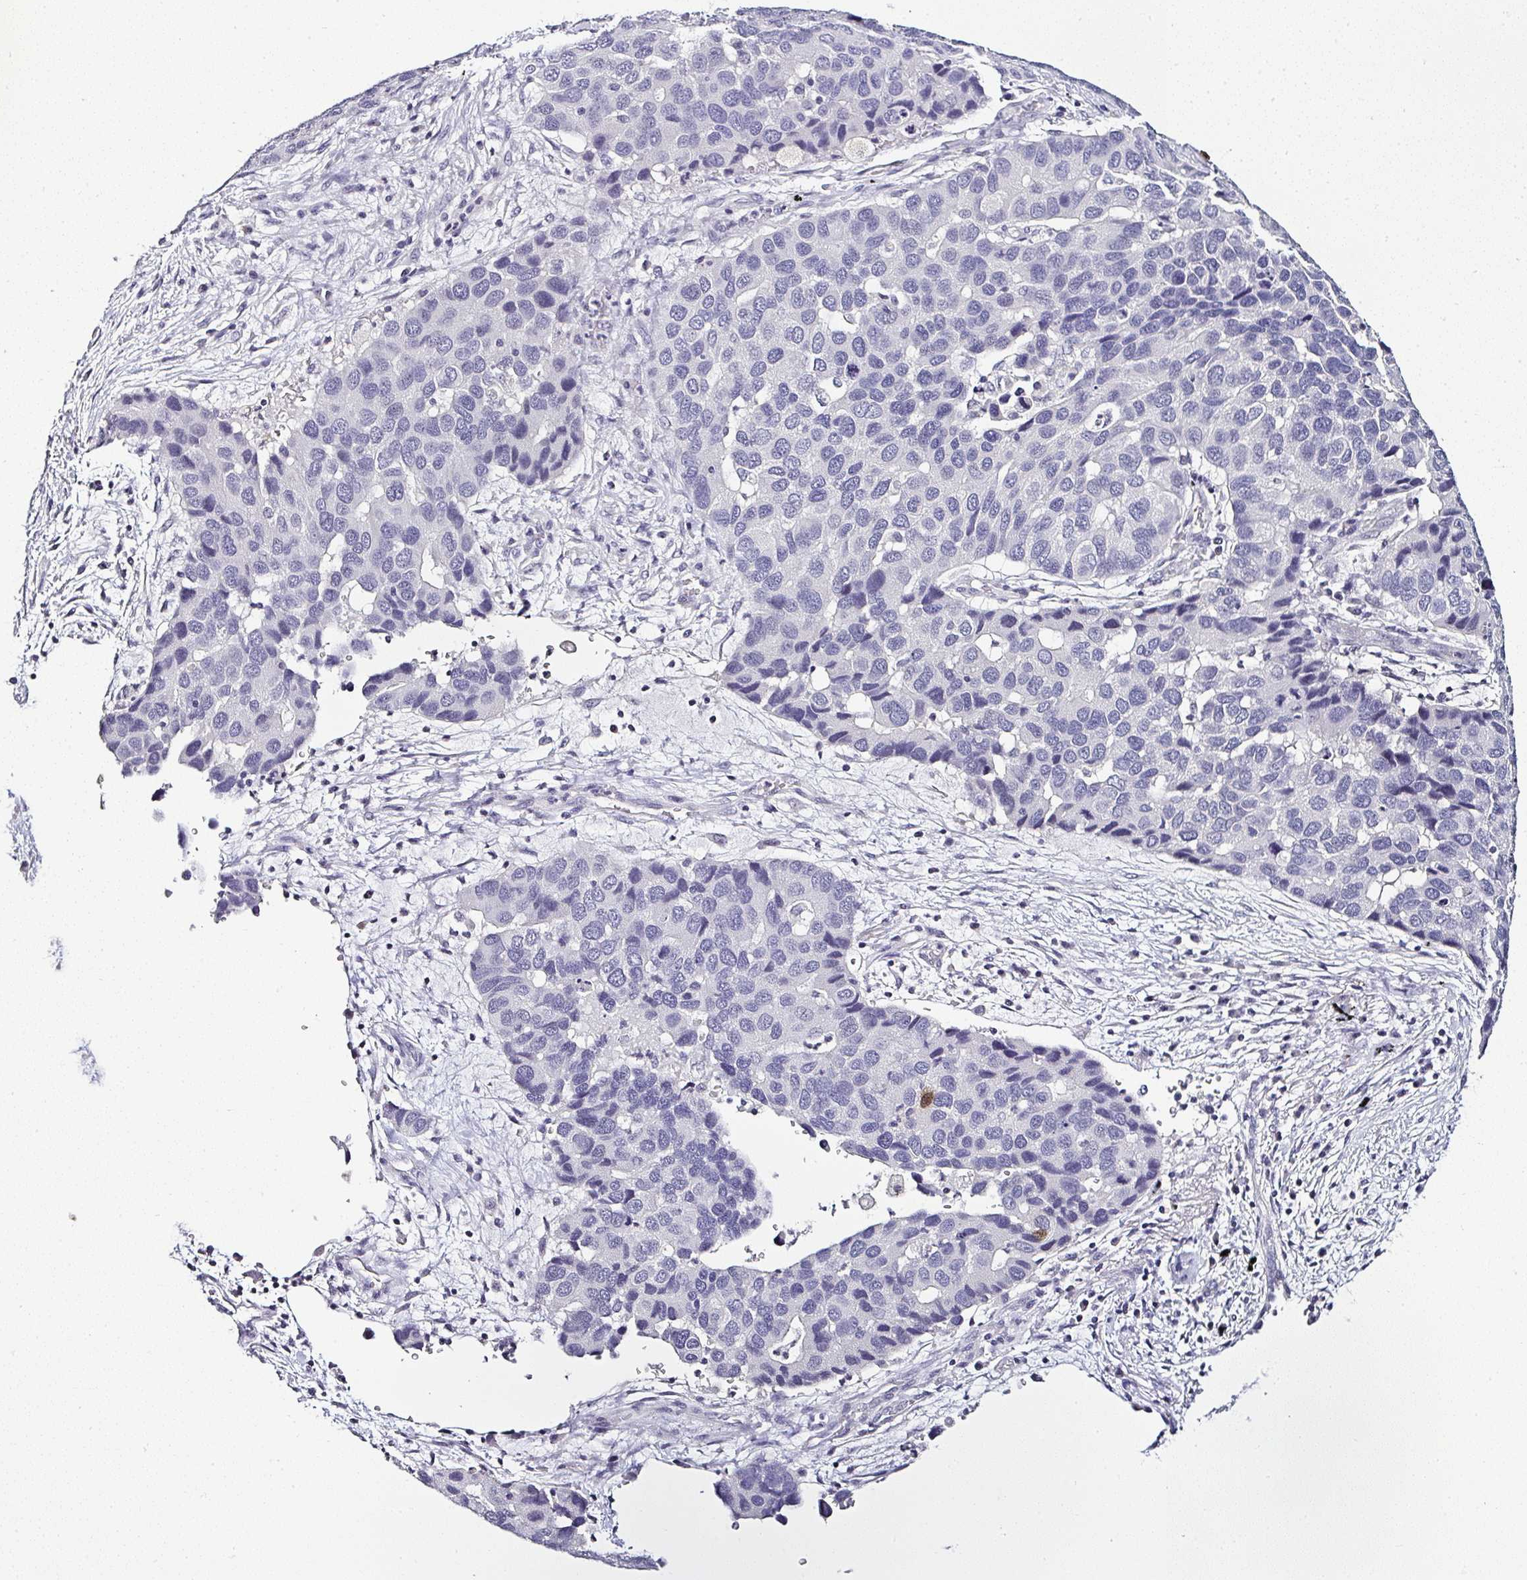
{"staining": {"intensity": "negative", "quantity": "none", "location": "none"}, "tissue": "lung cancer", "cell_type": "Tumor cells", "image_type": "cancer", "snomed": [{"axis": "morphology", "description": "Aneuploidy"}, {"axis": "morphology", "description": "Adenocarcinoma, NOS"}, {"axis": "topography", "description": "Lymph node"}, {"axis": "topography", "description": "Lung"}], "caption": "There is no significant positivity in tumor cells of lung adenocarcinoma.", "gene": "SERPINB3", "patient": {"sex": "female", "age": 74}}